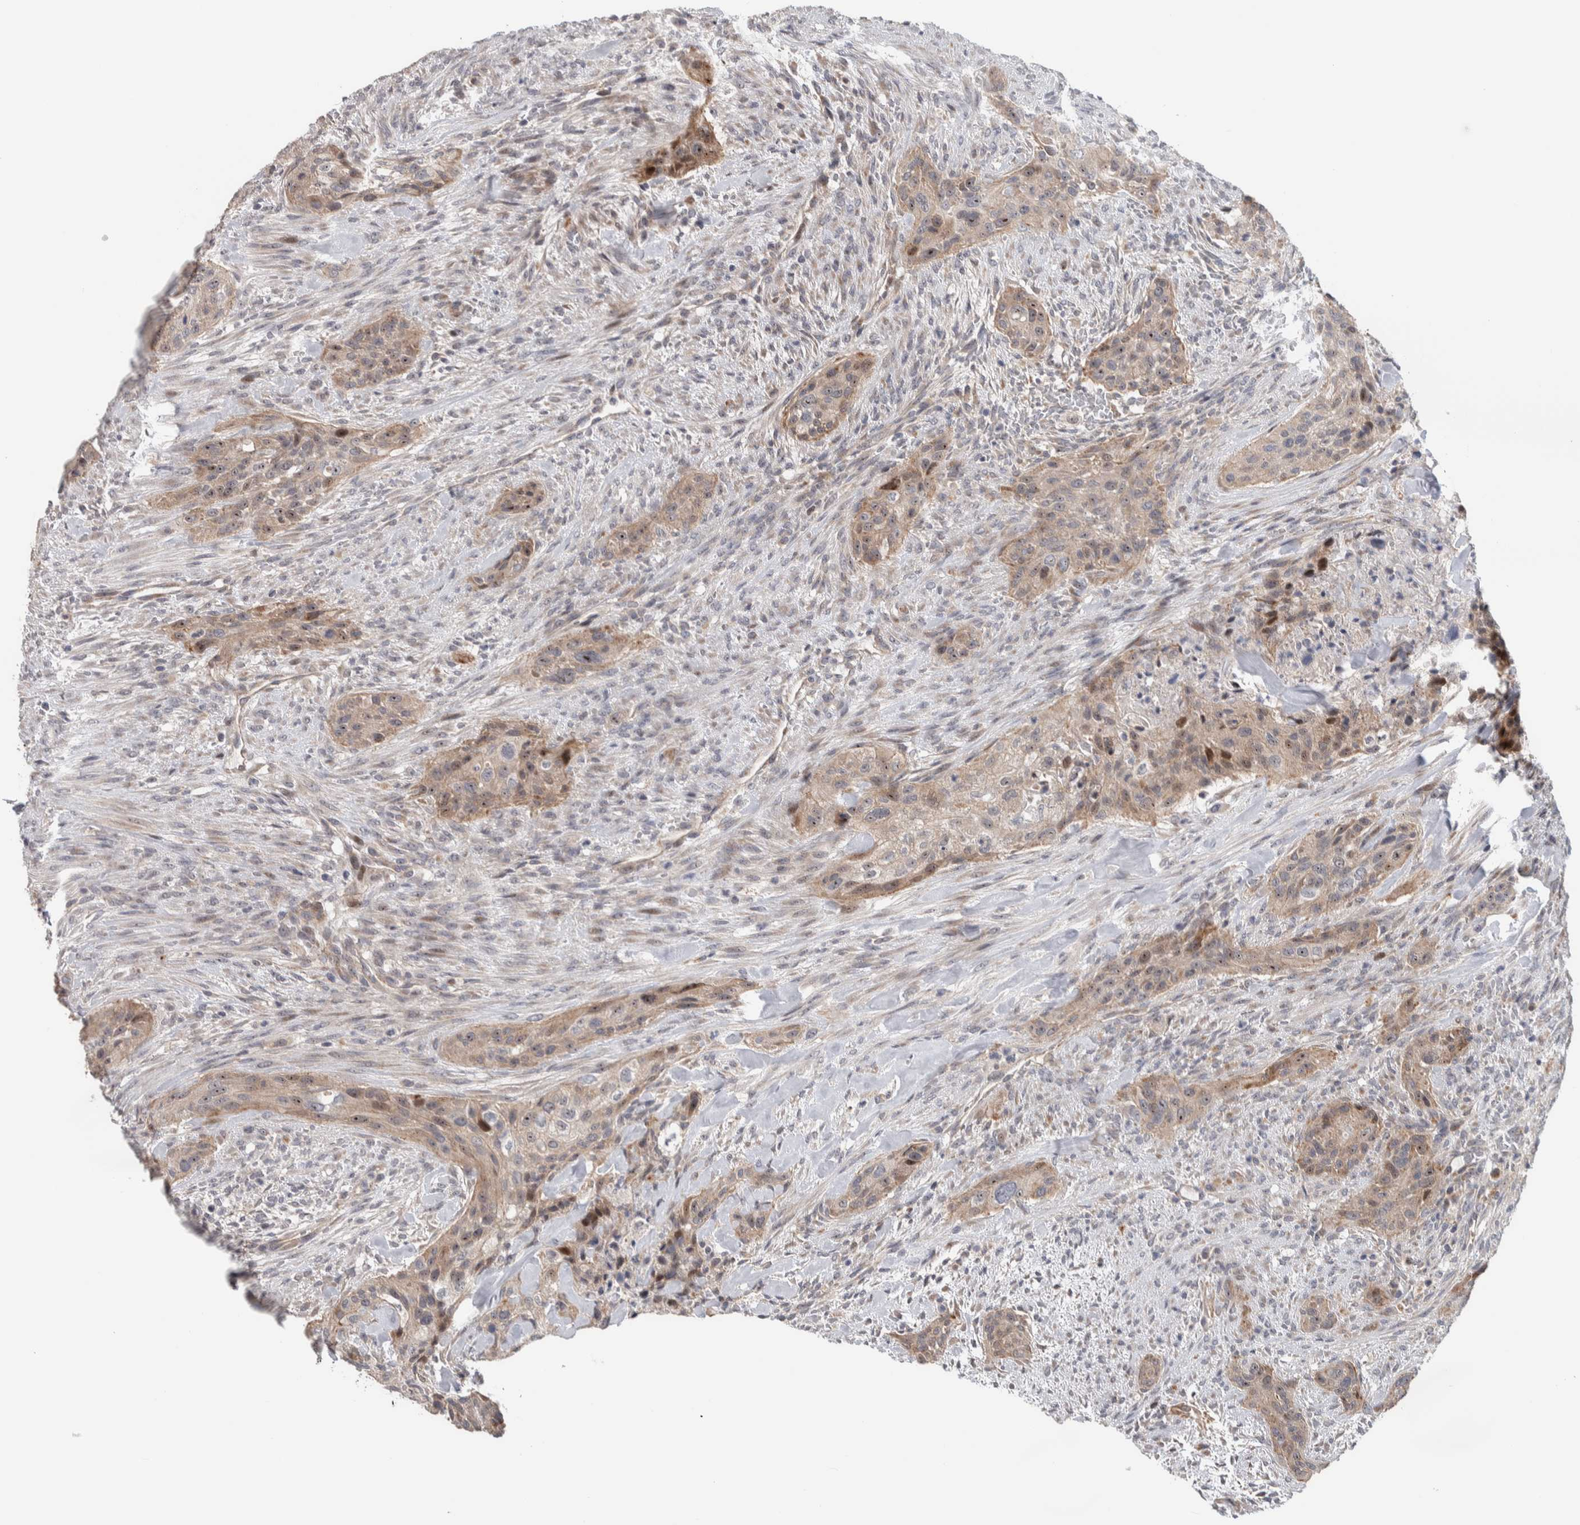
{"staining": {"intensity": "moderate", "quantity": "<25%", "location": "cytoplasmic/membranous,nuclear"}, "tissue": "urothelial cancer", "cell_type": "Tumor cells", "image_type": "cancer", "snomed": [{"axis": "morphology", "description": "Urothelial carcinoma, High grade"}, {"axis": "topography", "description": "Urinary bladder"}], "caption": "The micrograph shows staining of urothelial carcinoma (high-grade), revealing moderate cytoplasmic/membranous and nuclear protein positivity (brown color) within tumor cells.", "gene": "PRRG4", "patient": {"sex": "male", "age": 35}}